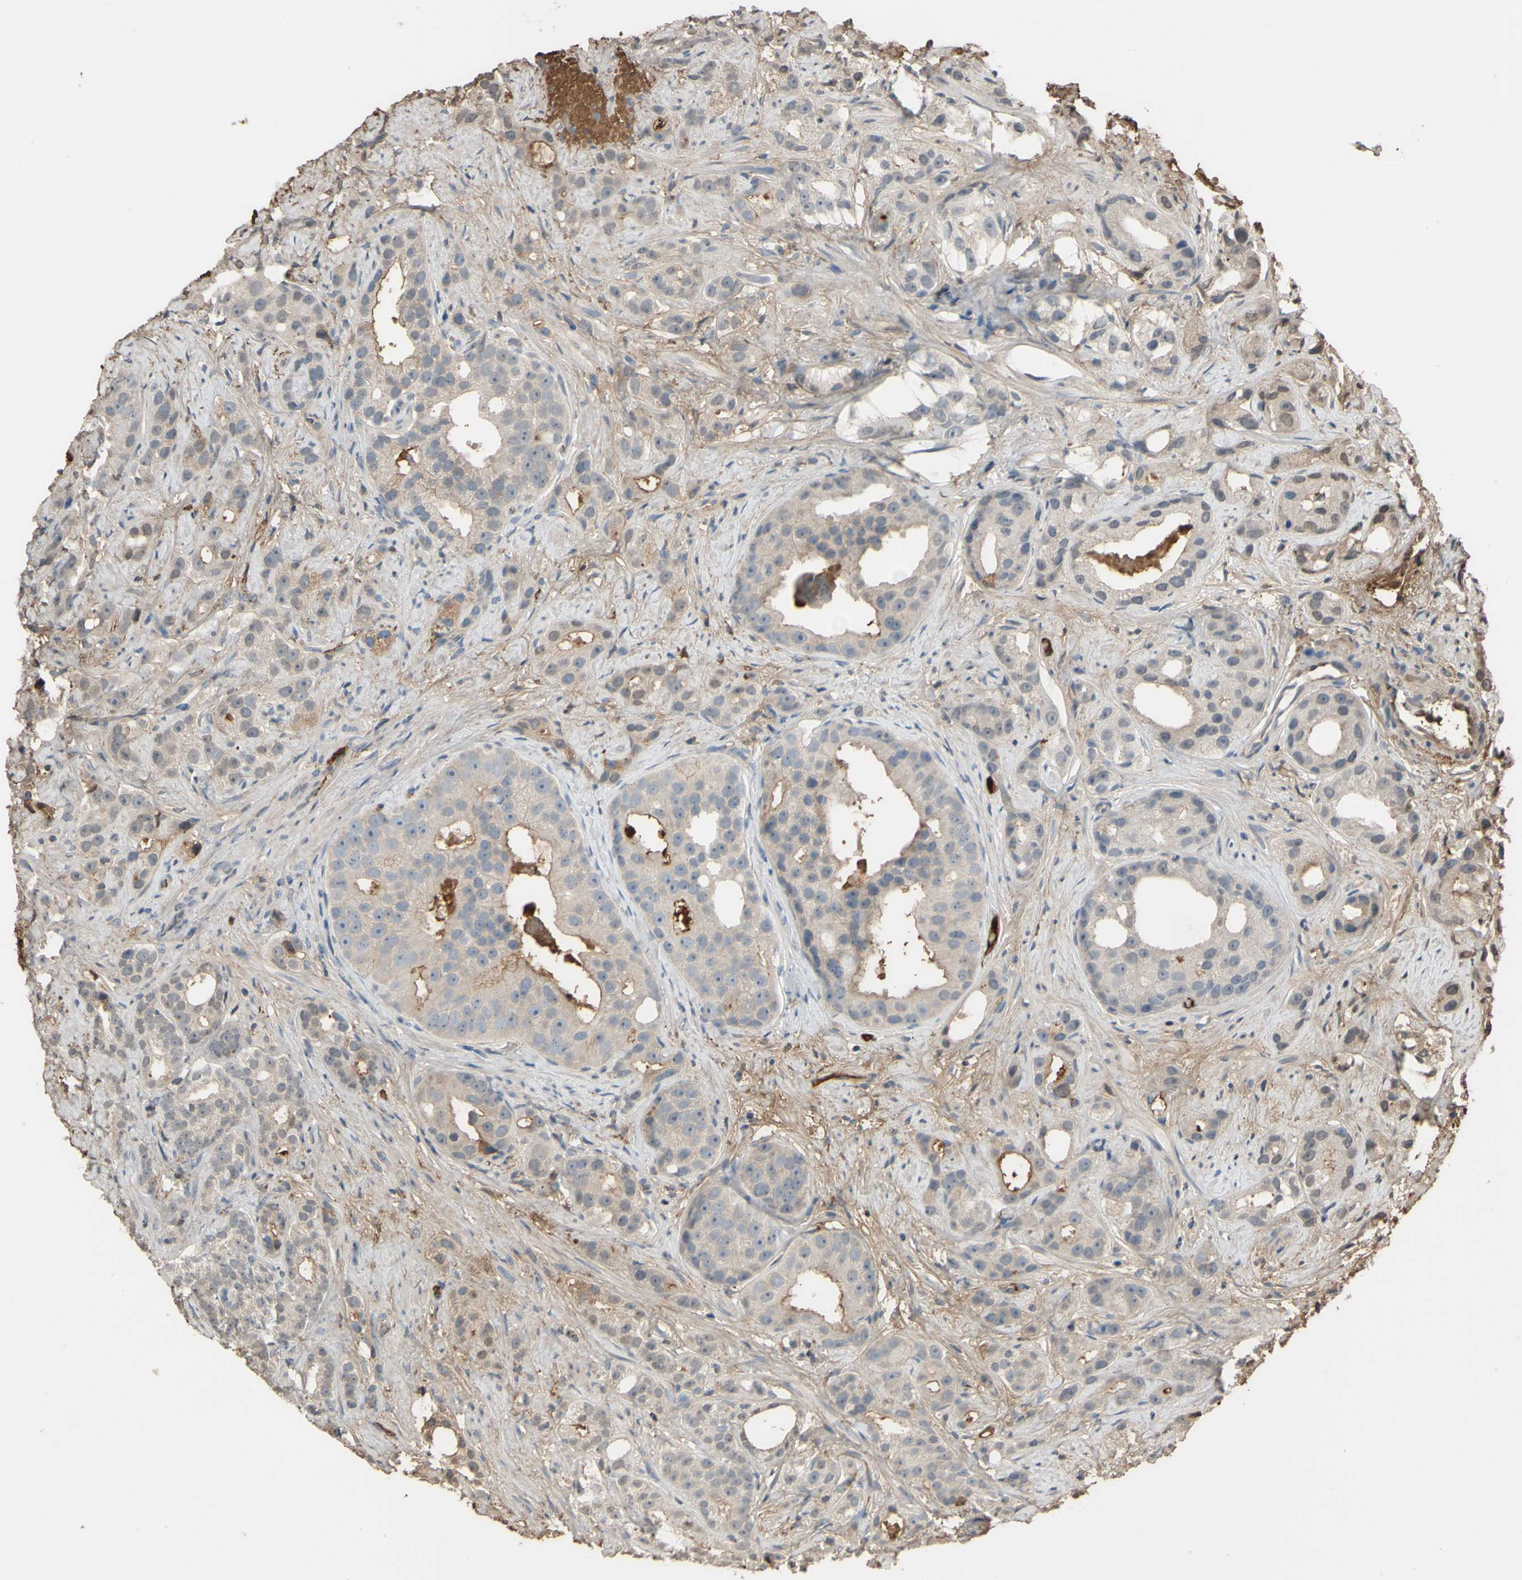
{"staining": {"intensity": "weak", "quantity": "25%-75%", "location": "cytoplasmic/membranous"}, "tissue": "prostate cancer", "cell_type": "Tumor cells", "image_type": "cancer", "snomed": [{"axis": "morphology", "description": "Adenocarcinoma, Low grade"}, {"axis": "topography", "description": "Prostate"}], "caption": "This micrograph exhibits immunohistochemistry (IHC) staining of prostate cancer (low-grade adenocarcinoma), with low weak cytoplasmic/membranous expression in about 25%-75% of tumor cells.", "gene": "PTGDS", "patient": {"sex": "male", "age": 89}}